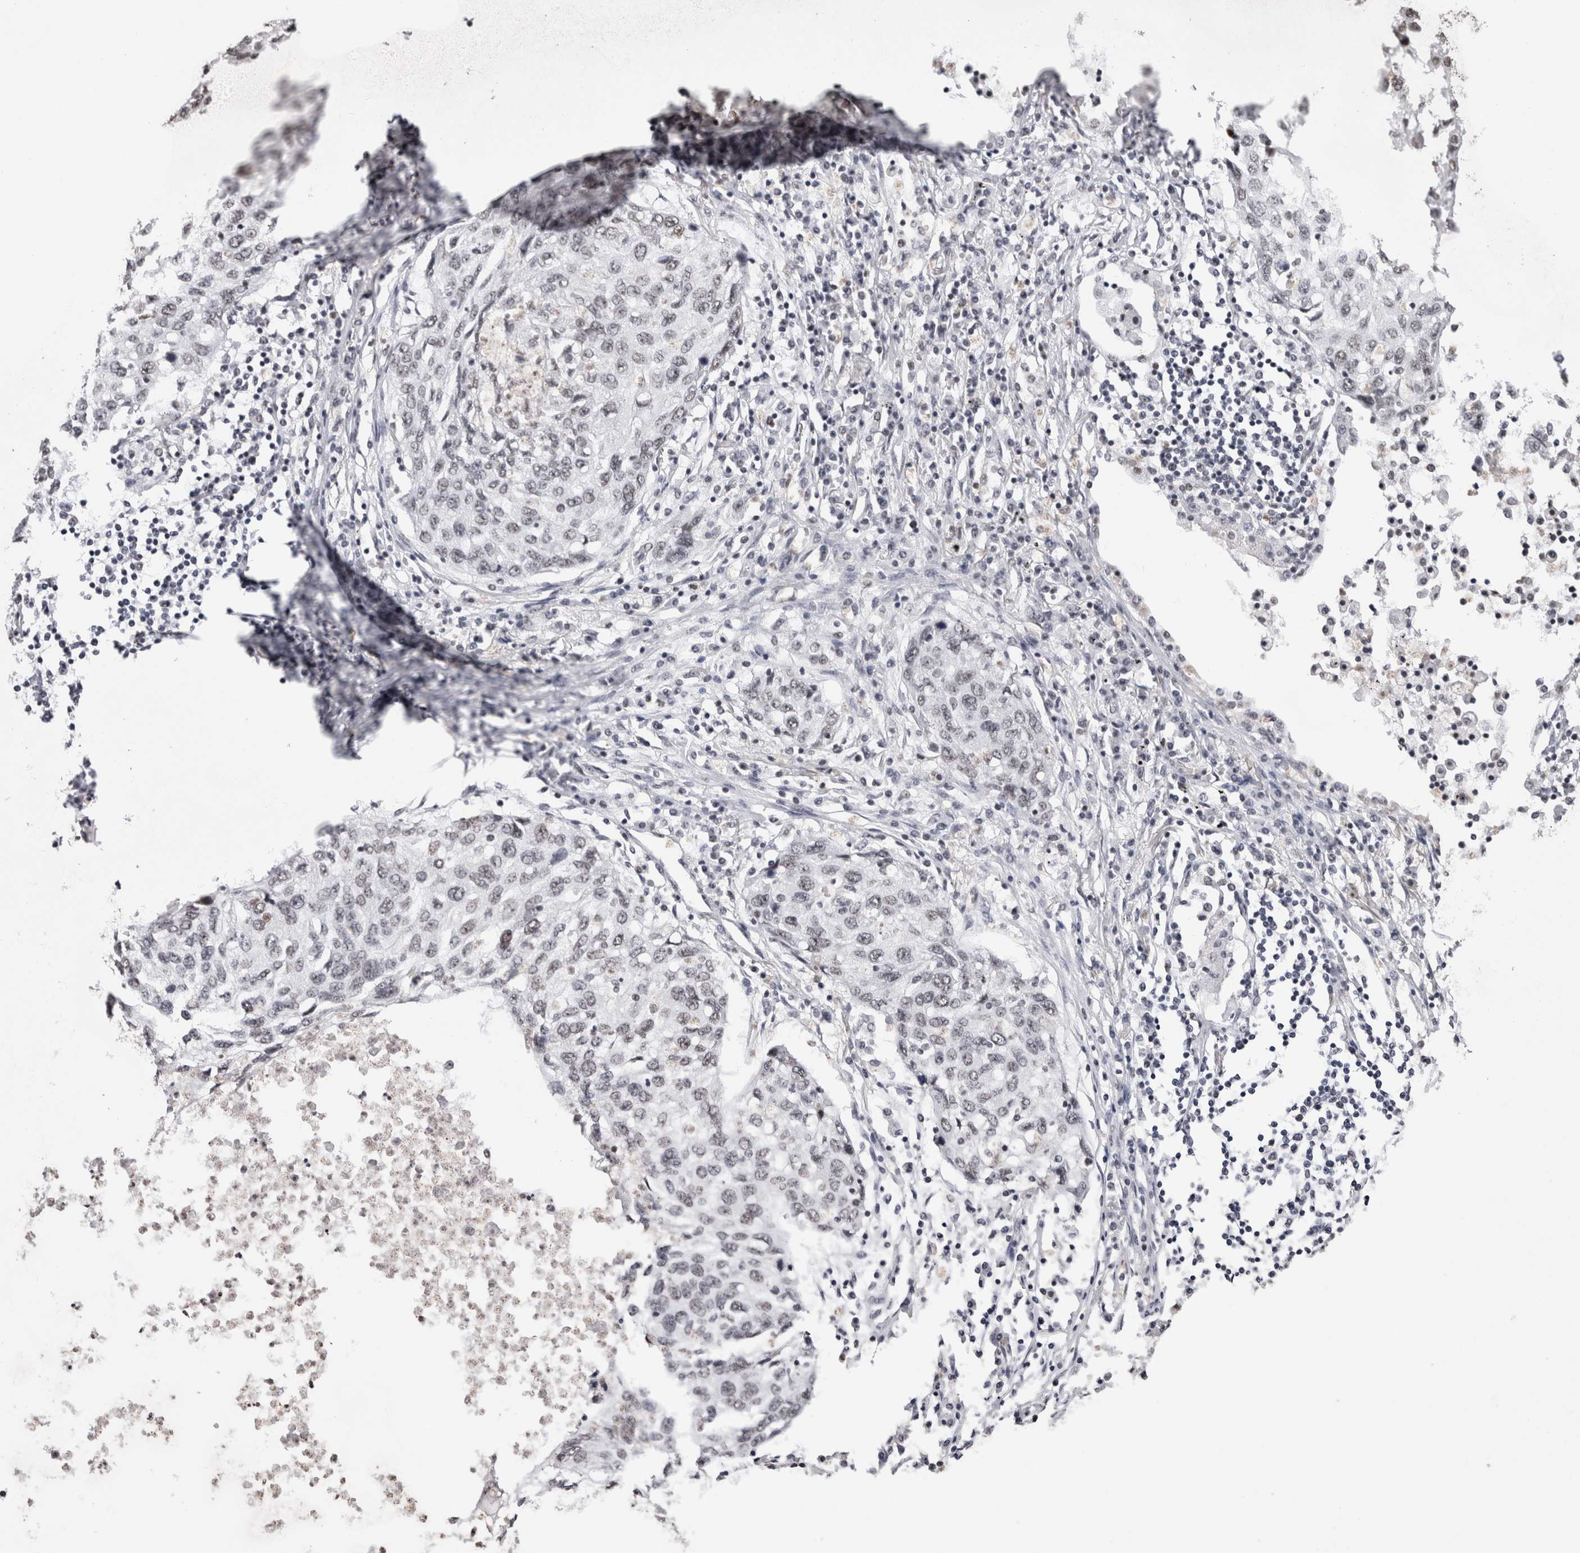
{"staining": {"intensity": "weak", "quantity": ">75%", "location": "nuclear"}, "tissue": "lung cancer", "cell_type": "Tumor cells", "image_type": "cancer", "snomed": [{"axis": "morphology", "description": "Squamous cell carcinoma, NOS"}, {"axis": "topography", "description": "Lung"}], "caption": "The image displays immunohistochemical staining of lung cancer (squamous cell carcinoma). There is weak nuclear expression is present in approximately >75% of tumor cells. (IHC, brightfield microscopy, high magnification).", "gene": "SMC1A", "patient": {"sex": "female", "age": 63}}